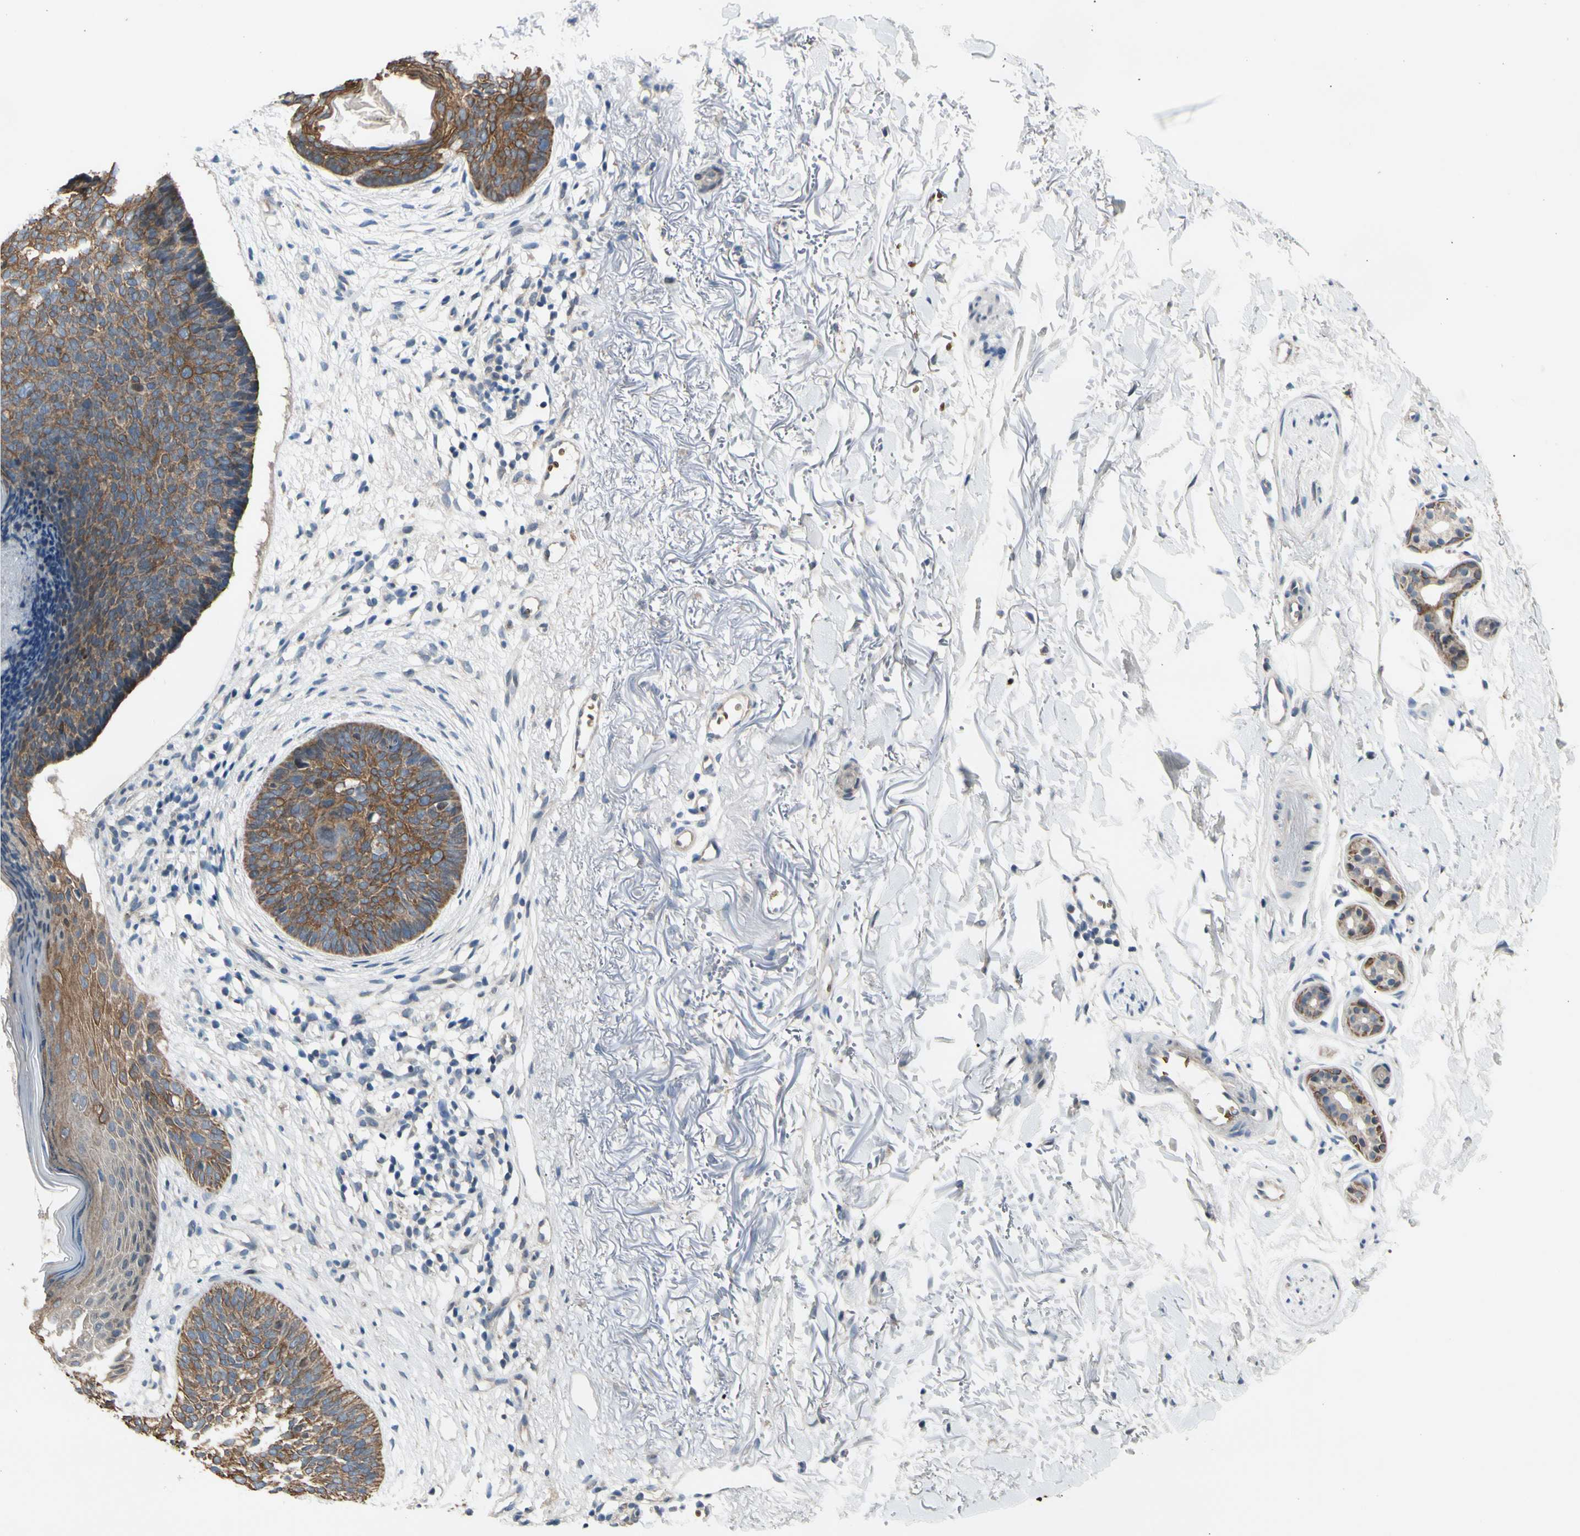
{"staining": {"intensity": "moderate", "quantity": ">75%", "location": "cytoplasmic/membranous"}, "tissue": "skin cancer", "cell_type": "Tumor cells", "image_type": "cancer", "snomed": [{"axis": "morphology", "description": "Basal cell carcinoma"}, {"axis": "topography", "description": "Skin"}], "caption": "Moderate cytoplasmic/membranous expression is appreciated in approximately >75% of tumor cells in skin basal cell carcinoma.", "gene": "ZNF184", "patient": {"sex": "female", "age": 70}}